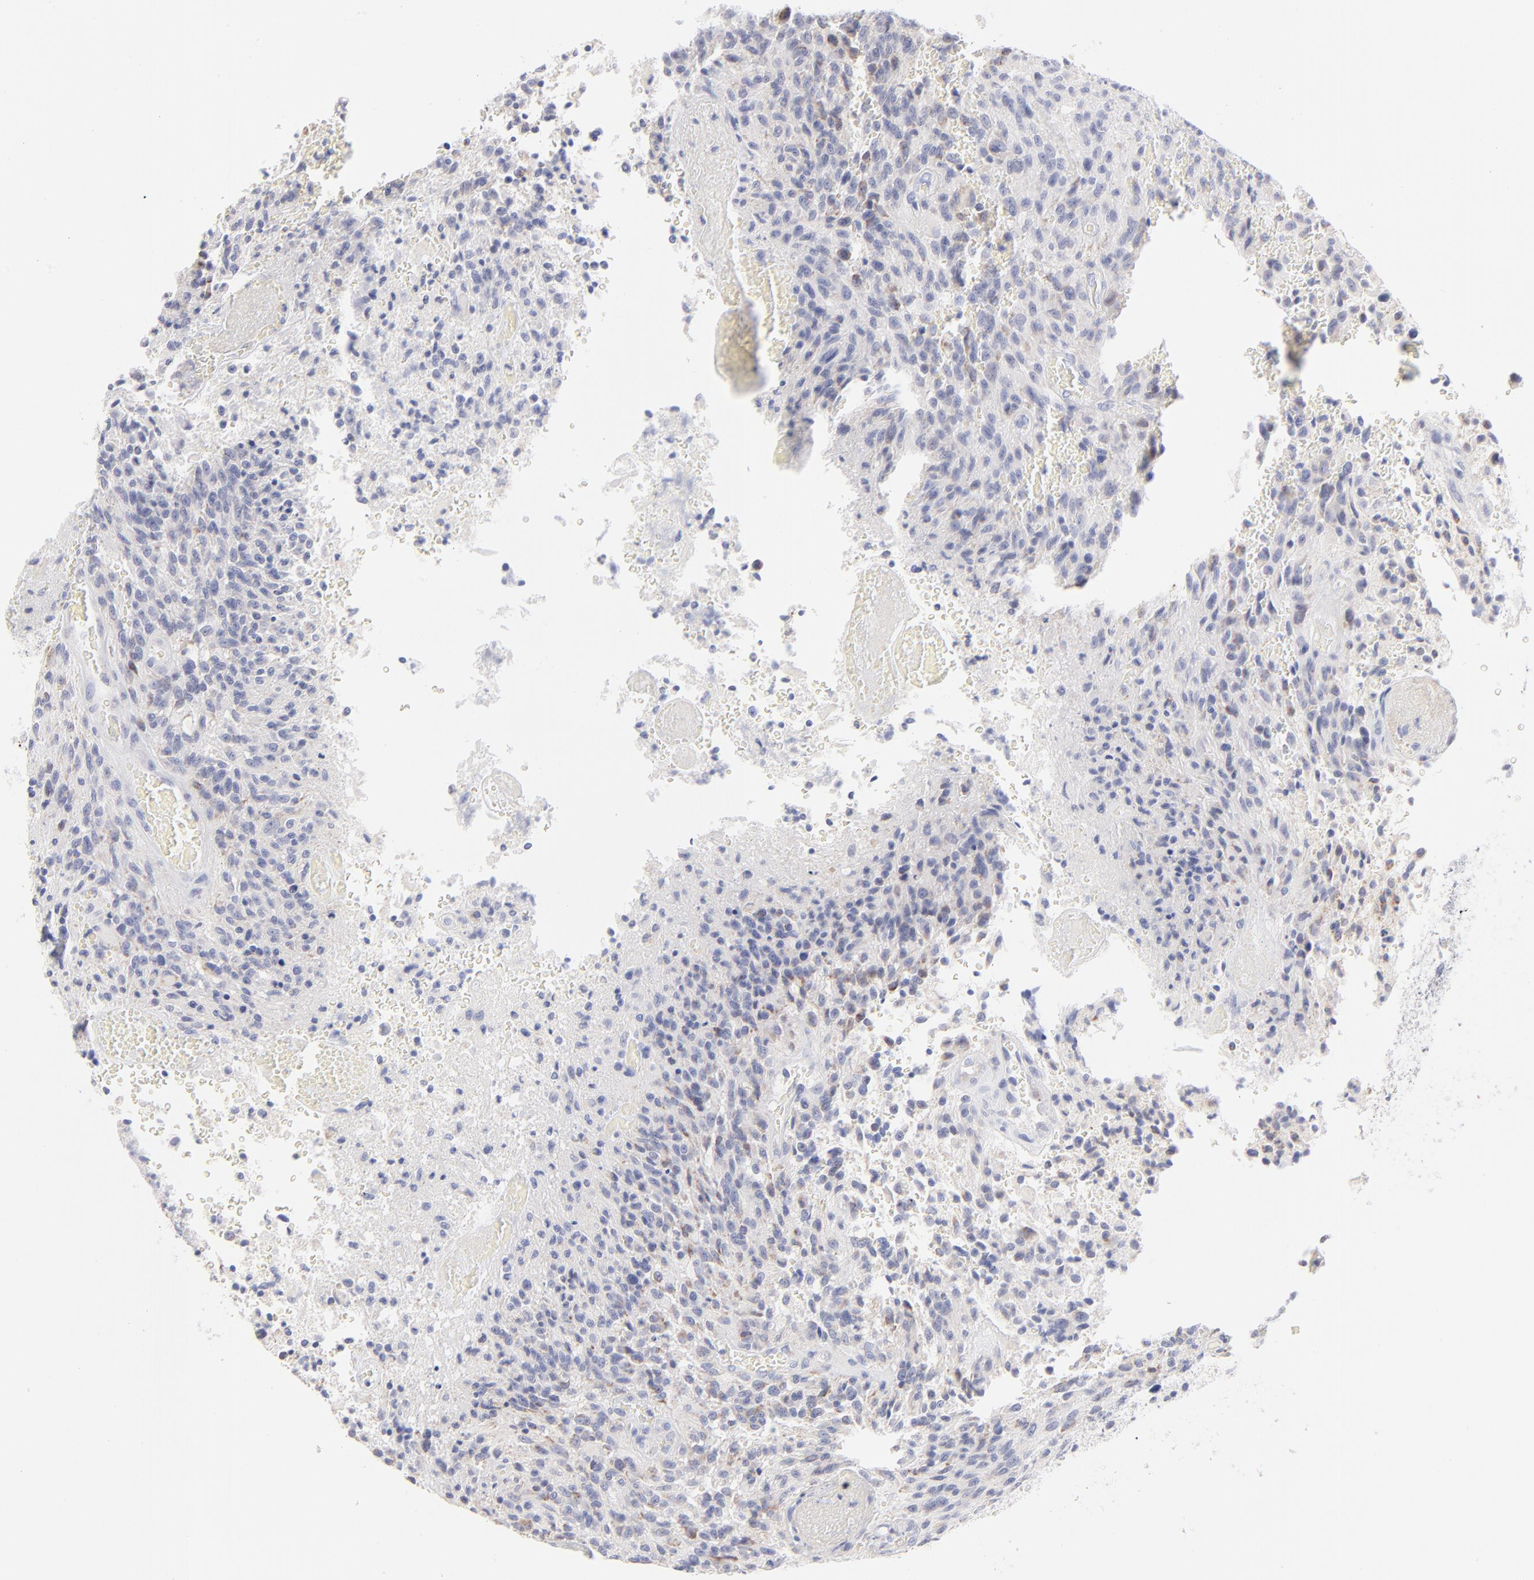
{"staining": {"intensity": "negative", "quantity": "none", "location": "none"}, "tissue": "glioma", "cell_type": "Tumor cells", "image_type": "cancer", "snomed": [{"axis": "morphology", "description": "Normal tissue, NOS"}, {"axis": "morphology", "description": "Glioma, malignant, High grade"}, {"axis": "topography", "description": "Cerebral cortex"}], "caption": "Immunohistochemistry (IHC) histopathology image of glioma stained for a protein (brown), which displays no expression in tumor cells. (DAB IHC, high magnification).", "gene": "TST", "patient": {"sex": "male", "age": 56}}